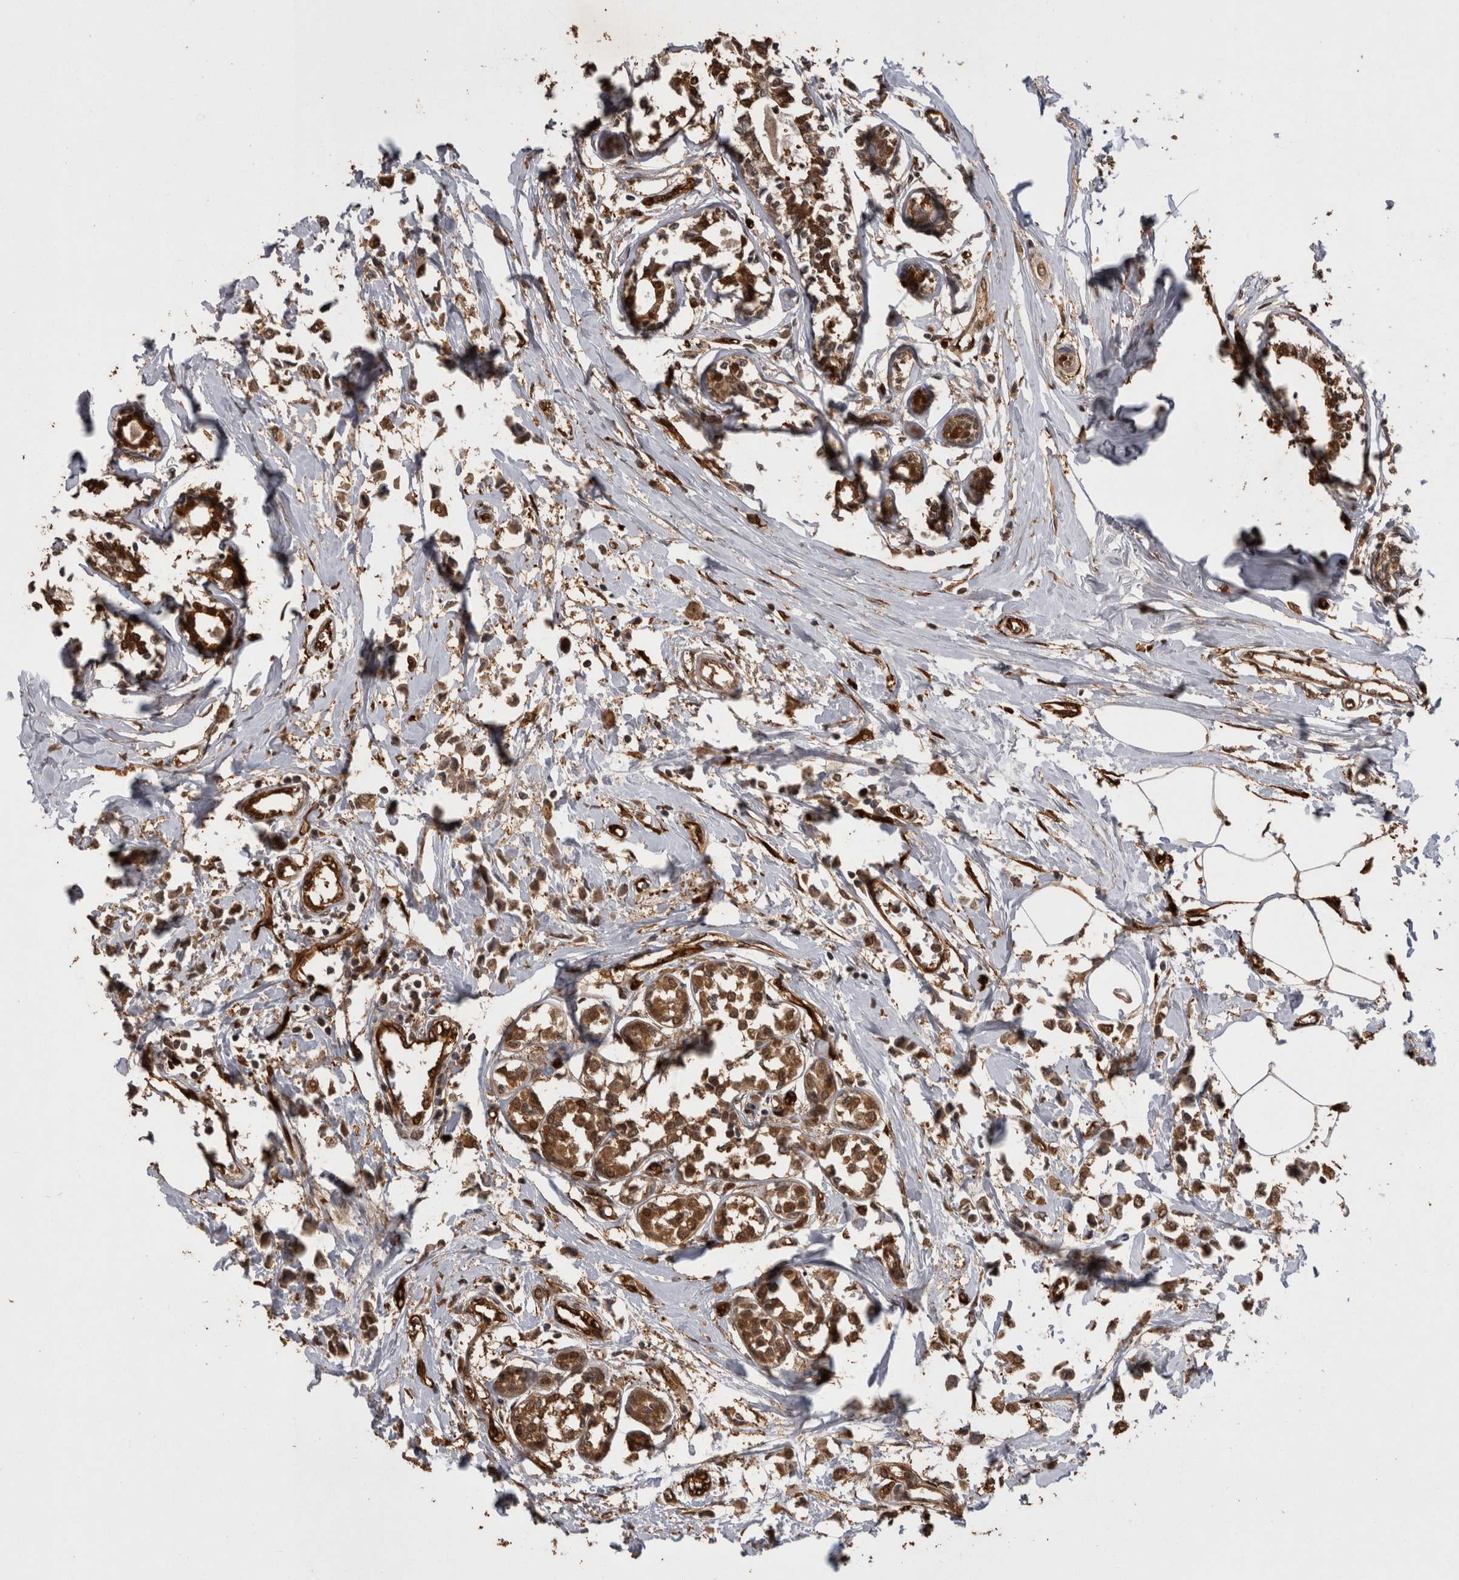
{"staining": {"intensity": "moderate", "quantity": ">75%", "location": "cytoplasmic/membranous,nuclear"}, "tissue": "breast cancer", "cell_type": "Tumor cells", "image_type": "cancer", "snomed": [{"axis": "morphology", "description": "Lobular carcinoma"}, {"axis": "topography", "description": "Breast"}], "caption": "The photomicrograph demonstrates staining of breast cancer (lobular carcinoma), revealing moderate cytoplasmic/membranous and nuclear protein expression (brown color) within tumor cells. The staining was performed using DAB, with brown indicating positive protein expression. Nuclei are stained blue with hematoxylin.", "gene": "LXN", "patient": {"sex": "female", "age": 51}}